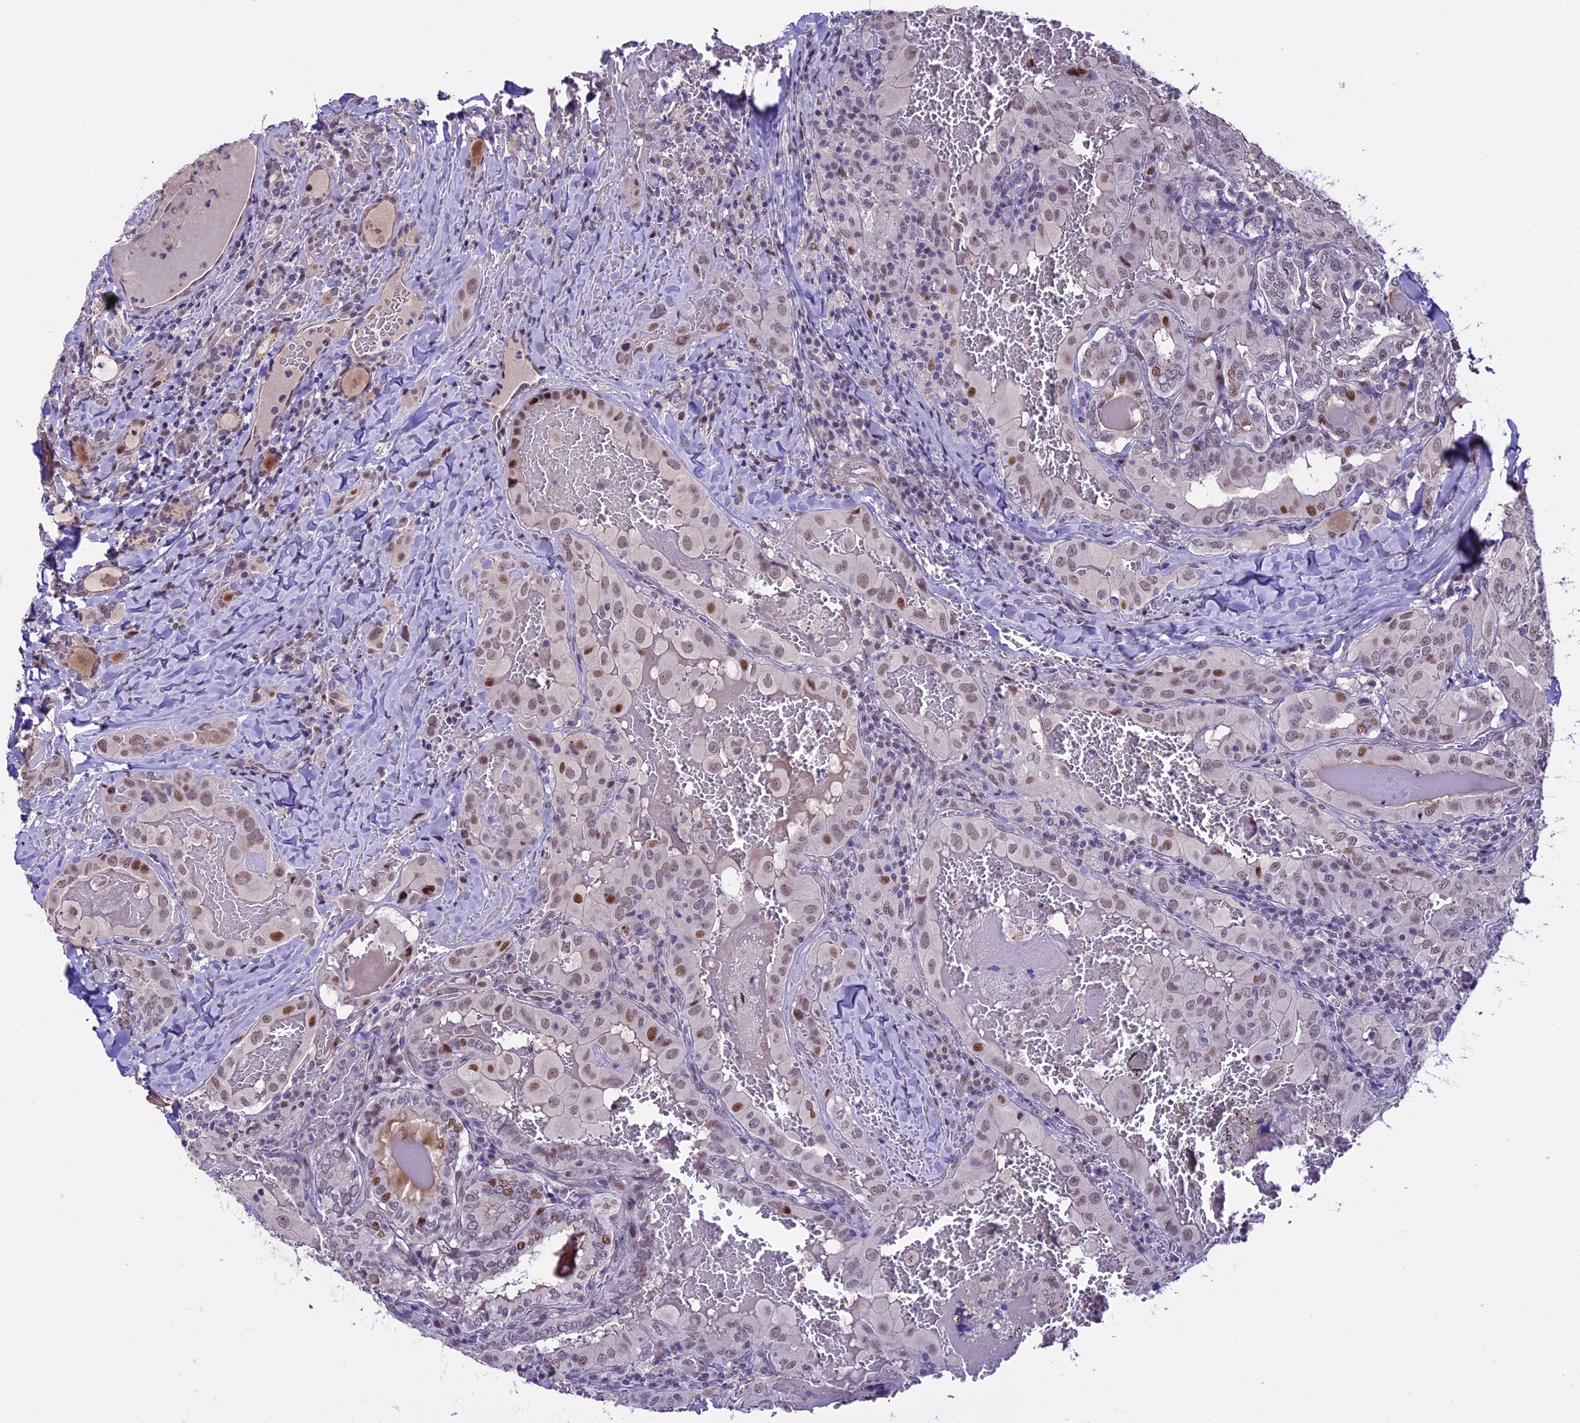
{"staining": {"intensity": "moderate", "quantity": "25%-75%", "location": "nuclear"}, "tissue": "thyroid cancer", "cell_type": "Tumor cells", "image_type": "cancer", "snomed": [{"axis": "morphology", "description": "Papillary adenocarcinoma, NOS"}, {"axis": "topography", "description": "Thyroid gland"}], "caption": "An image showing moderate nuclear expression in approximately 25%-75% of tumor cells in thyroid cancer (papillary adenocarcinoma), as visualized by brown immunohistochemical staining.", "gene": "TCP11L2", "patient": {"sex": "female", "age": 72}}